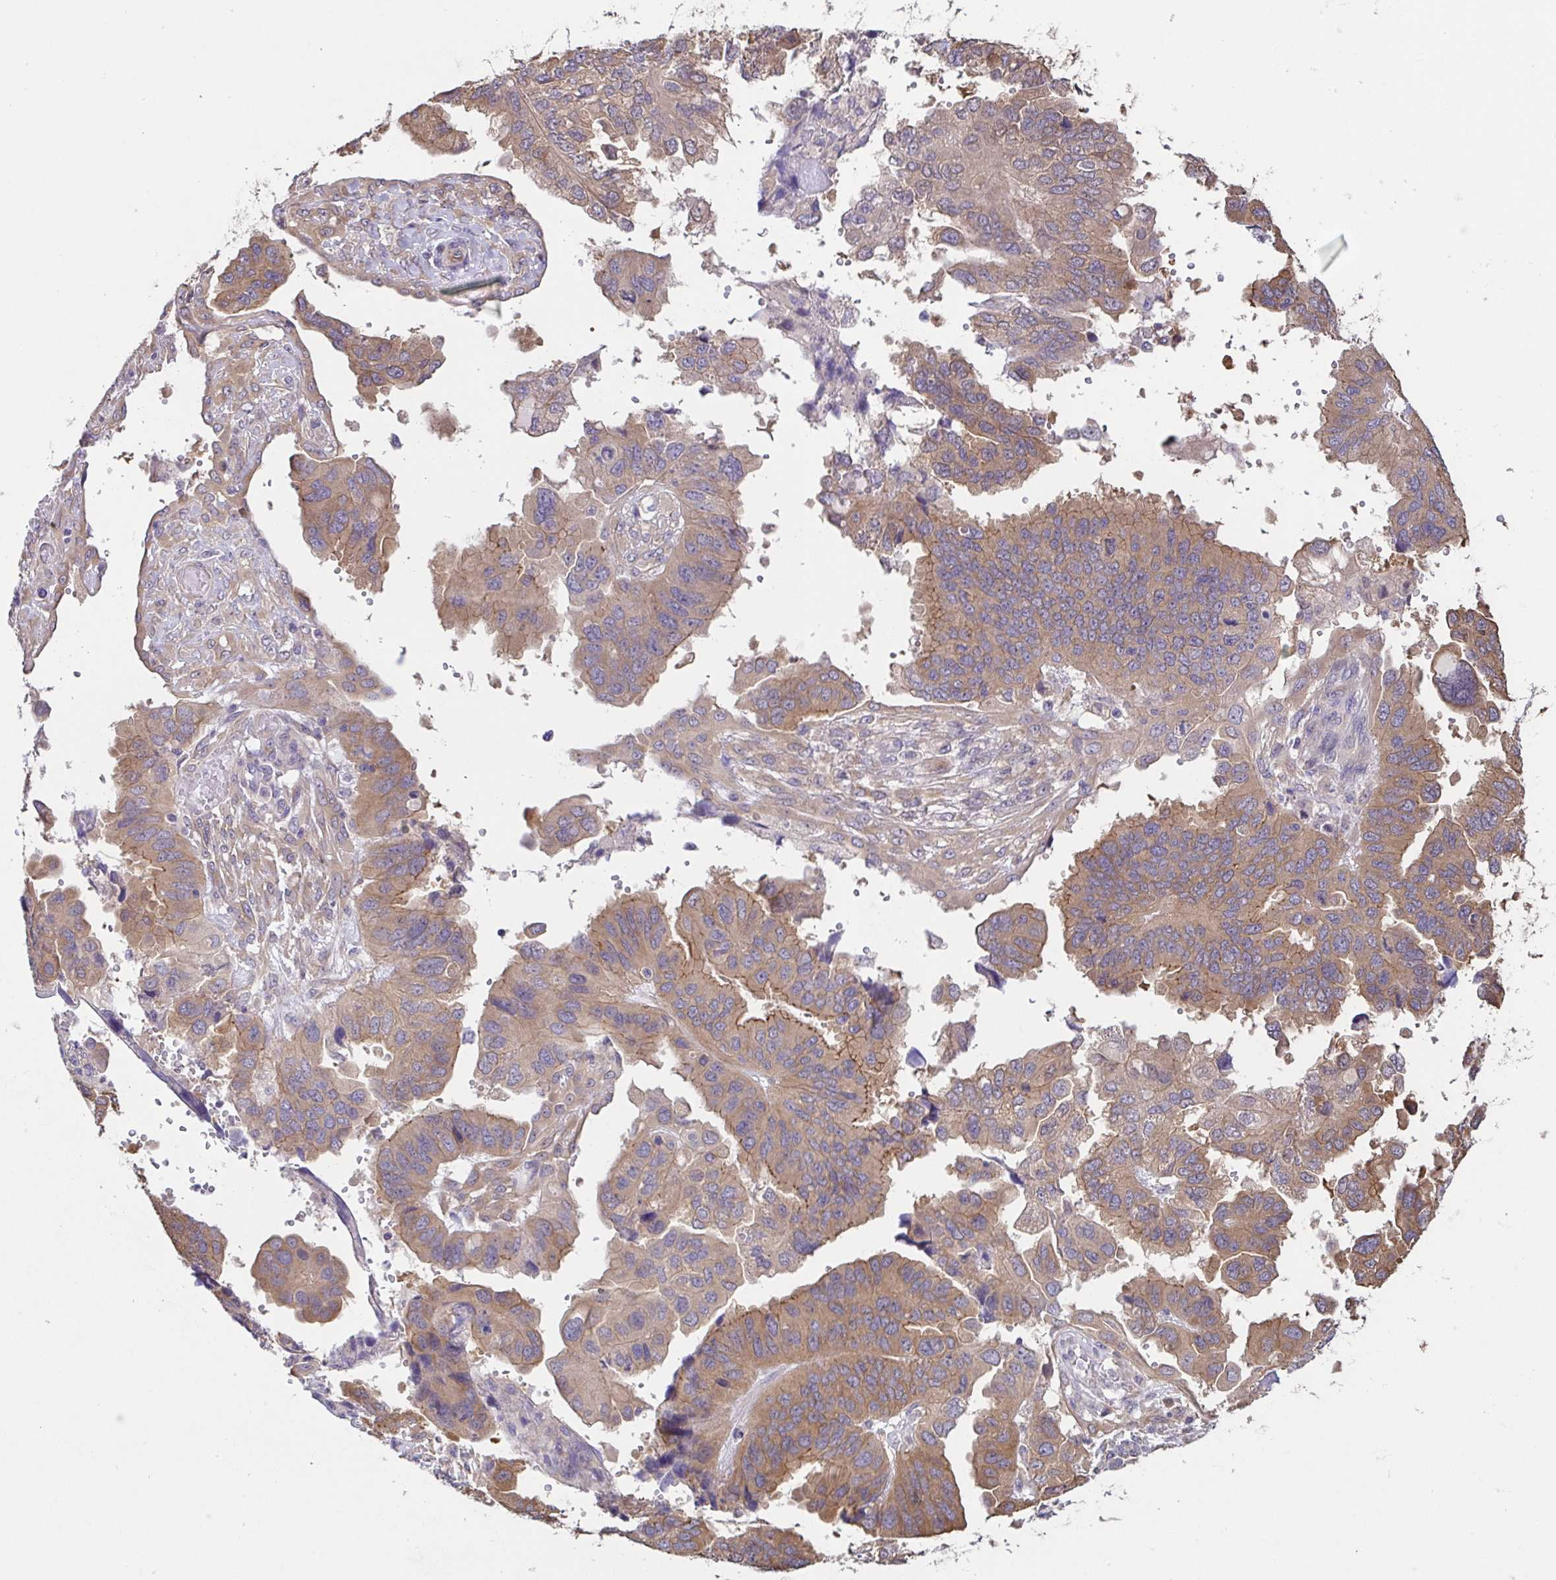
{"staining": {"intensity": "weak", "quantity": ">75%", "location": "cytoplasmic/membranous"}, "tissue": "ovarian cancer", "cell_type": "Tumor cells", "image_type": "cancer", "snomed": [{"axis": "morphology", "description": "Cystadenocarcinoma, serous, NOS"}, {"axis": "topography", "description": "Ovary"}], "caption": "Protein positivity by IHC demonstrates weak cytoplasmic/membranous positivity in approximately >75% of tumor cells in ovarian serous cystadenocarcinoma.", "gene": "EIF3D", "patient": {"sex": "female", "age": 79}}